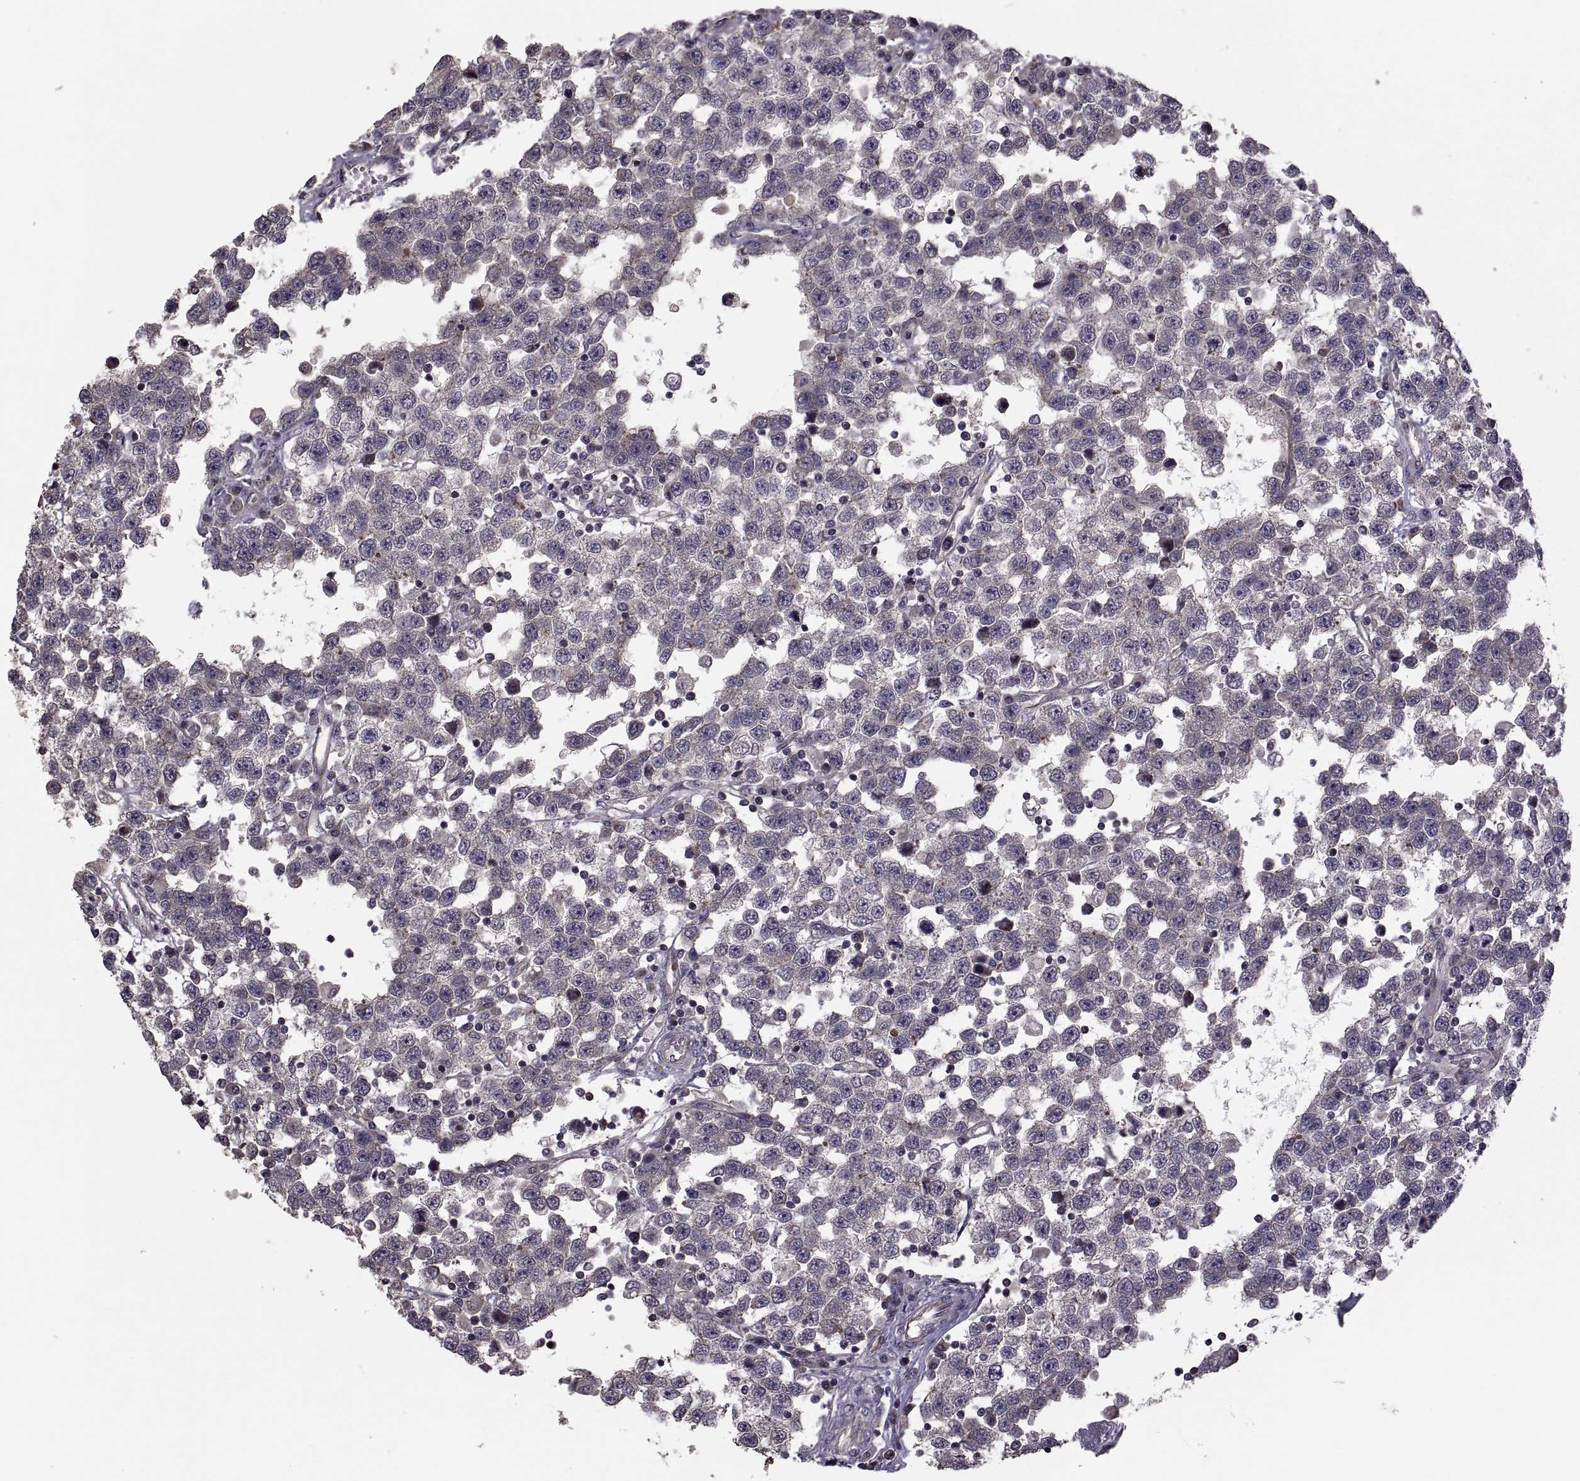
{"staining": {"intensity": "negative", "quantity": "none", "location": "none"}, "tissue": "testis cancer", "cell_type": "Tumor cells", "image_type": "cancer", "snomed": [{"axis": "morphology", "description": "Seminoma, NOS"}, {"axis": "topography", "description": "Testis"}], "caption": "The image reveals no staining of tumor cells in testis cancer (seminoma). The staining is performed using DAB brown chromogen with nuclei counter-stained in using hematoxylin.", "gene": "PMM2", "patient": {"sex": "male", "age": 34}}